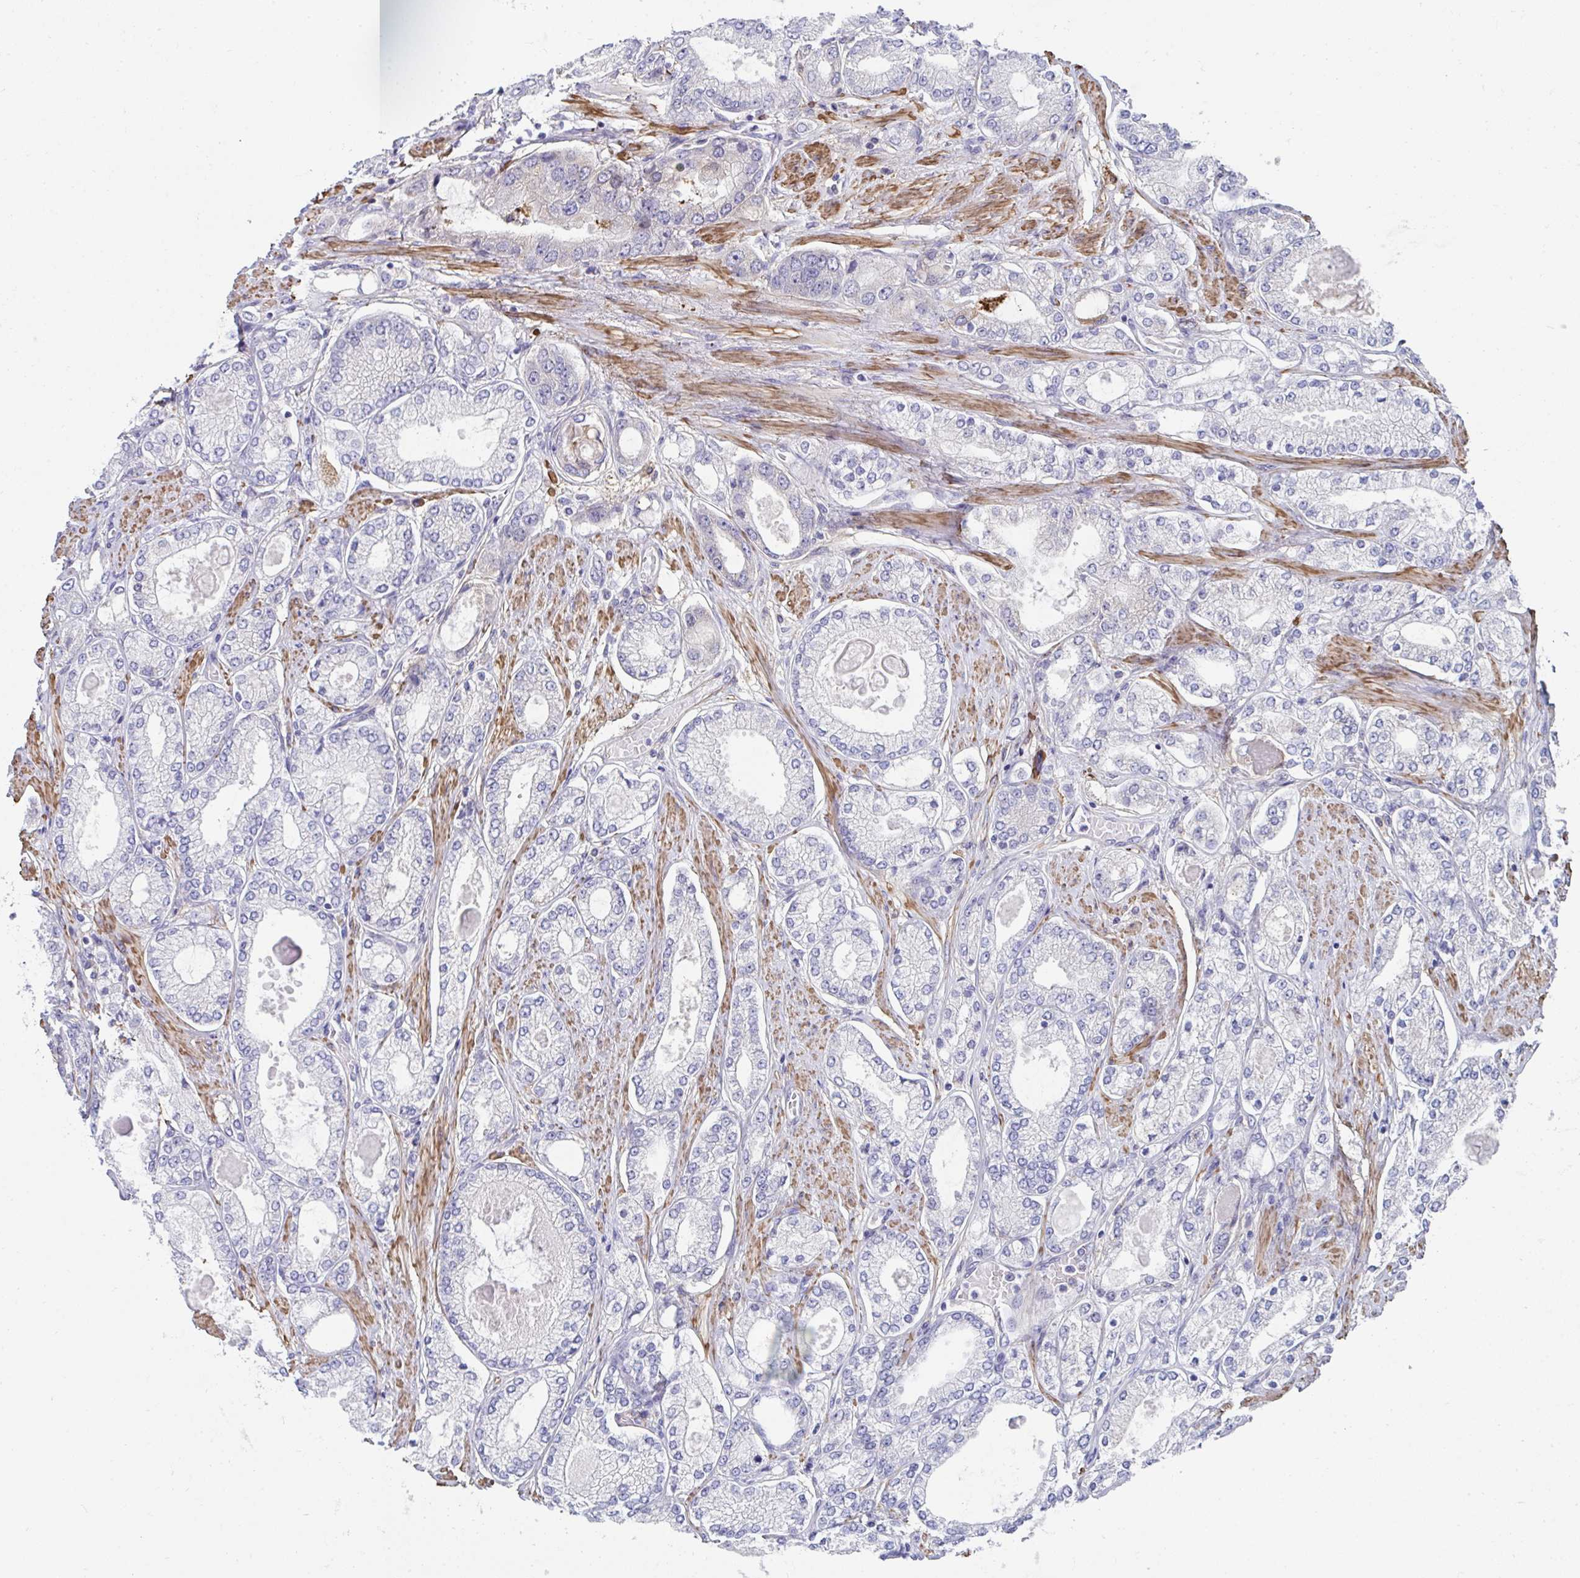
{"staining": {"intensity": "negative", "quantity": "none", "location": "none"}, "tissue": "prostate cancer", "cell_type": "Tumor cells", "image_type": "cancer", "snomed": [{"axis": "morphology", "description": "Adenocarcinoma, High grade"}, {"axis": "topography", "description": "Prostate"}], "caption": "A high-resolution photomicrograph shows immunohistochemistry staining of prostate cancer, which demonstrates no significant staining in tumor cells.", "gene": "FBXL13", "patient": {"sex": "male", "age": 68}}